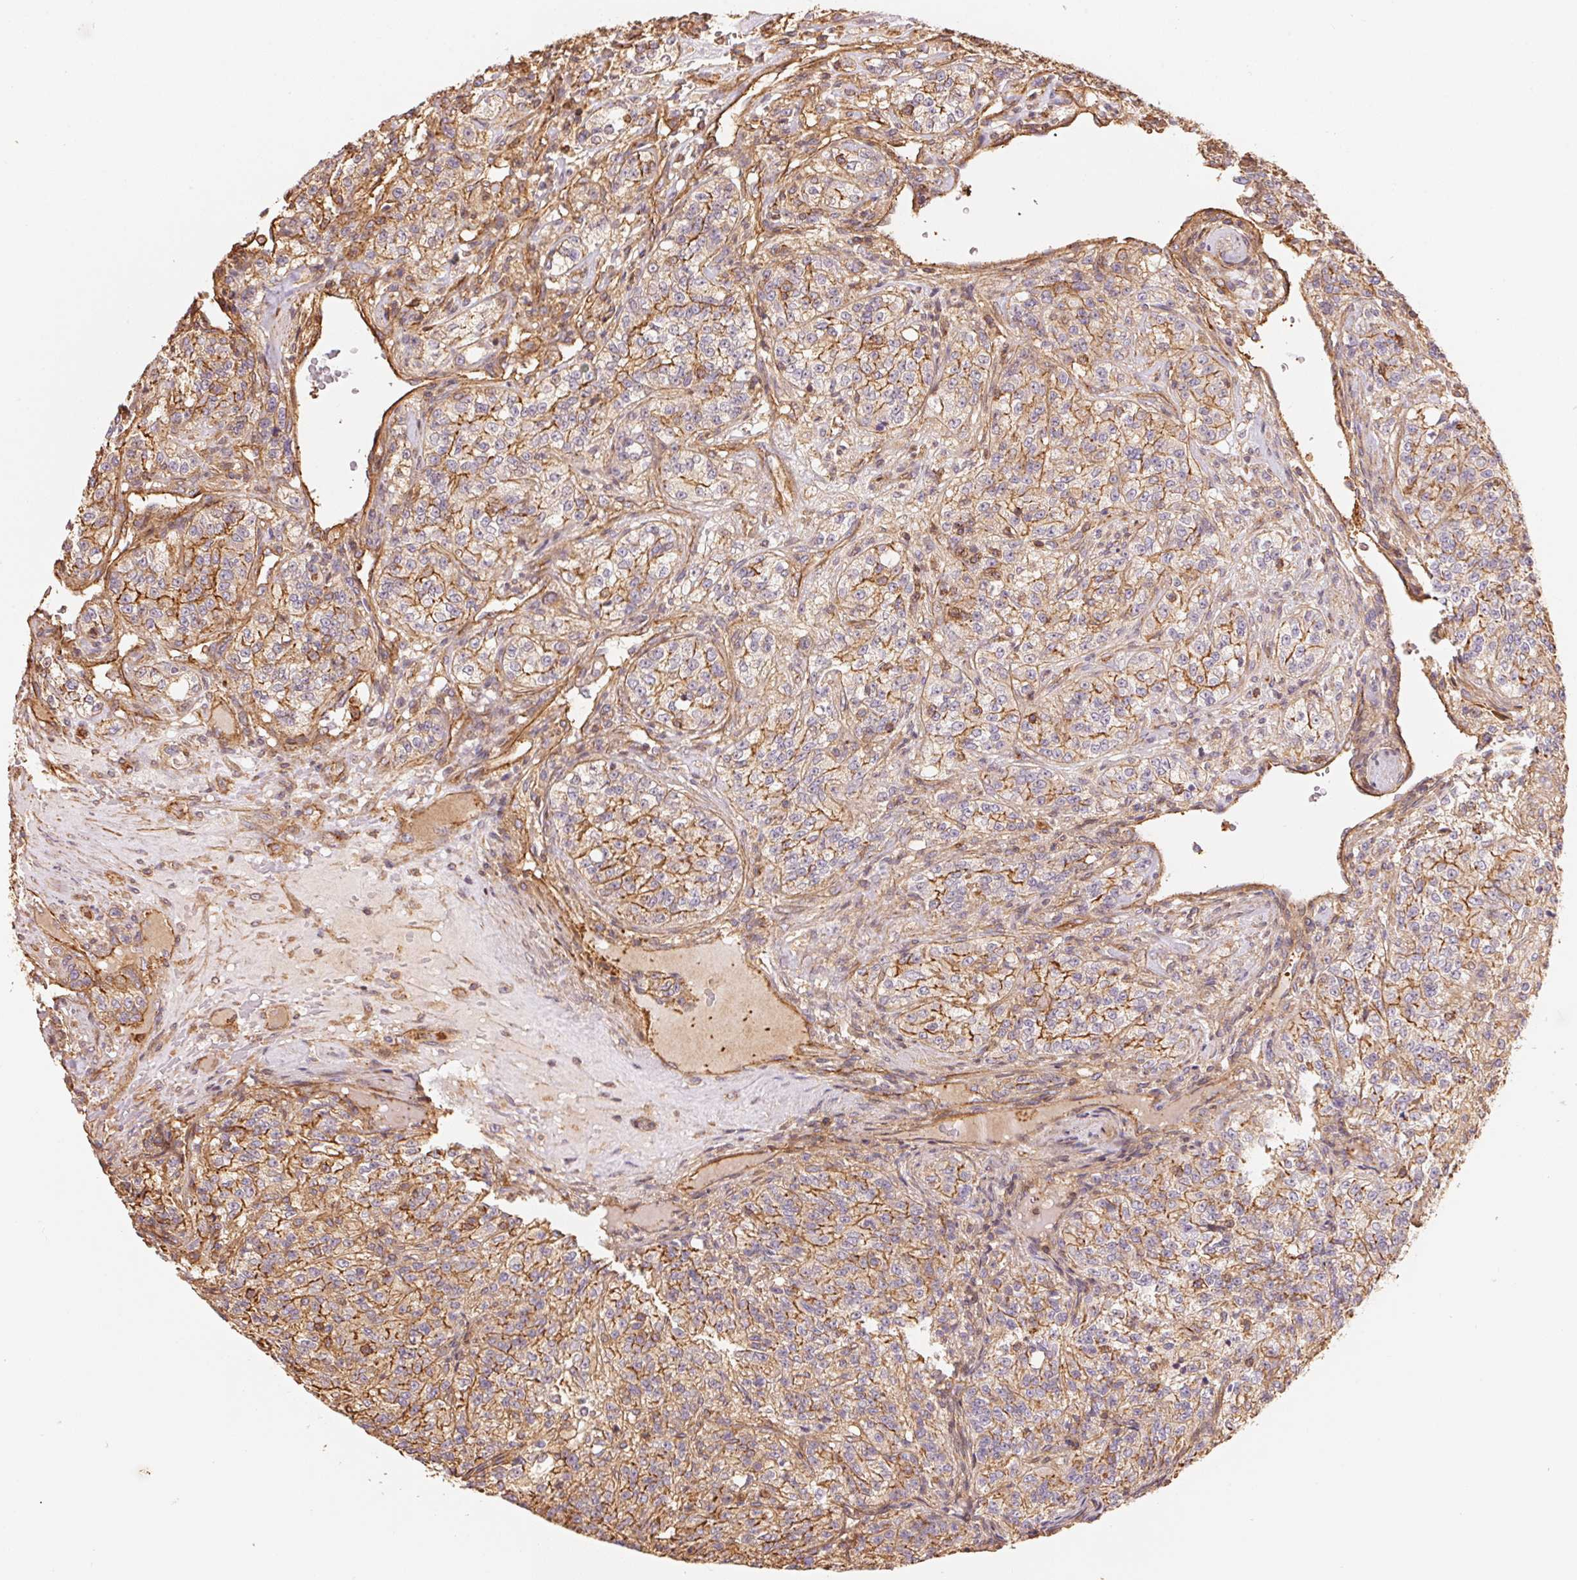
{"staining": {"intensity": "moderate", "quantity": "25%-75%", "location": "cytoplasmic/membranous"}, "tissue": "renal cancer", "cell_type": "Tumor cells", "image_type": "cancer", "snomed": [{"axis": "morphology", "description": "Adenocarcinoma, NOS"}, {"axis": "topography", "description": "Kidney"}], "caption": "An immunohistochemistry (IHC) histopathology image of neoplastic tissue is shown. Protein staining in brown highlights moderate cytoplasmic/membranous positivity in renal cancer (adenocarcinoma) within tumor cells. The protein of interest is stained brown, and the nuclei are stained in blue (DAB (3,3'-diaminobenzidine) IHC with brightfield microscopy, high magnification).", "gene": "FRAS1", "patient": {"sex": "female", "age": 63}}